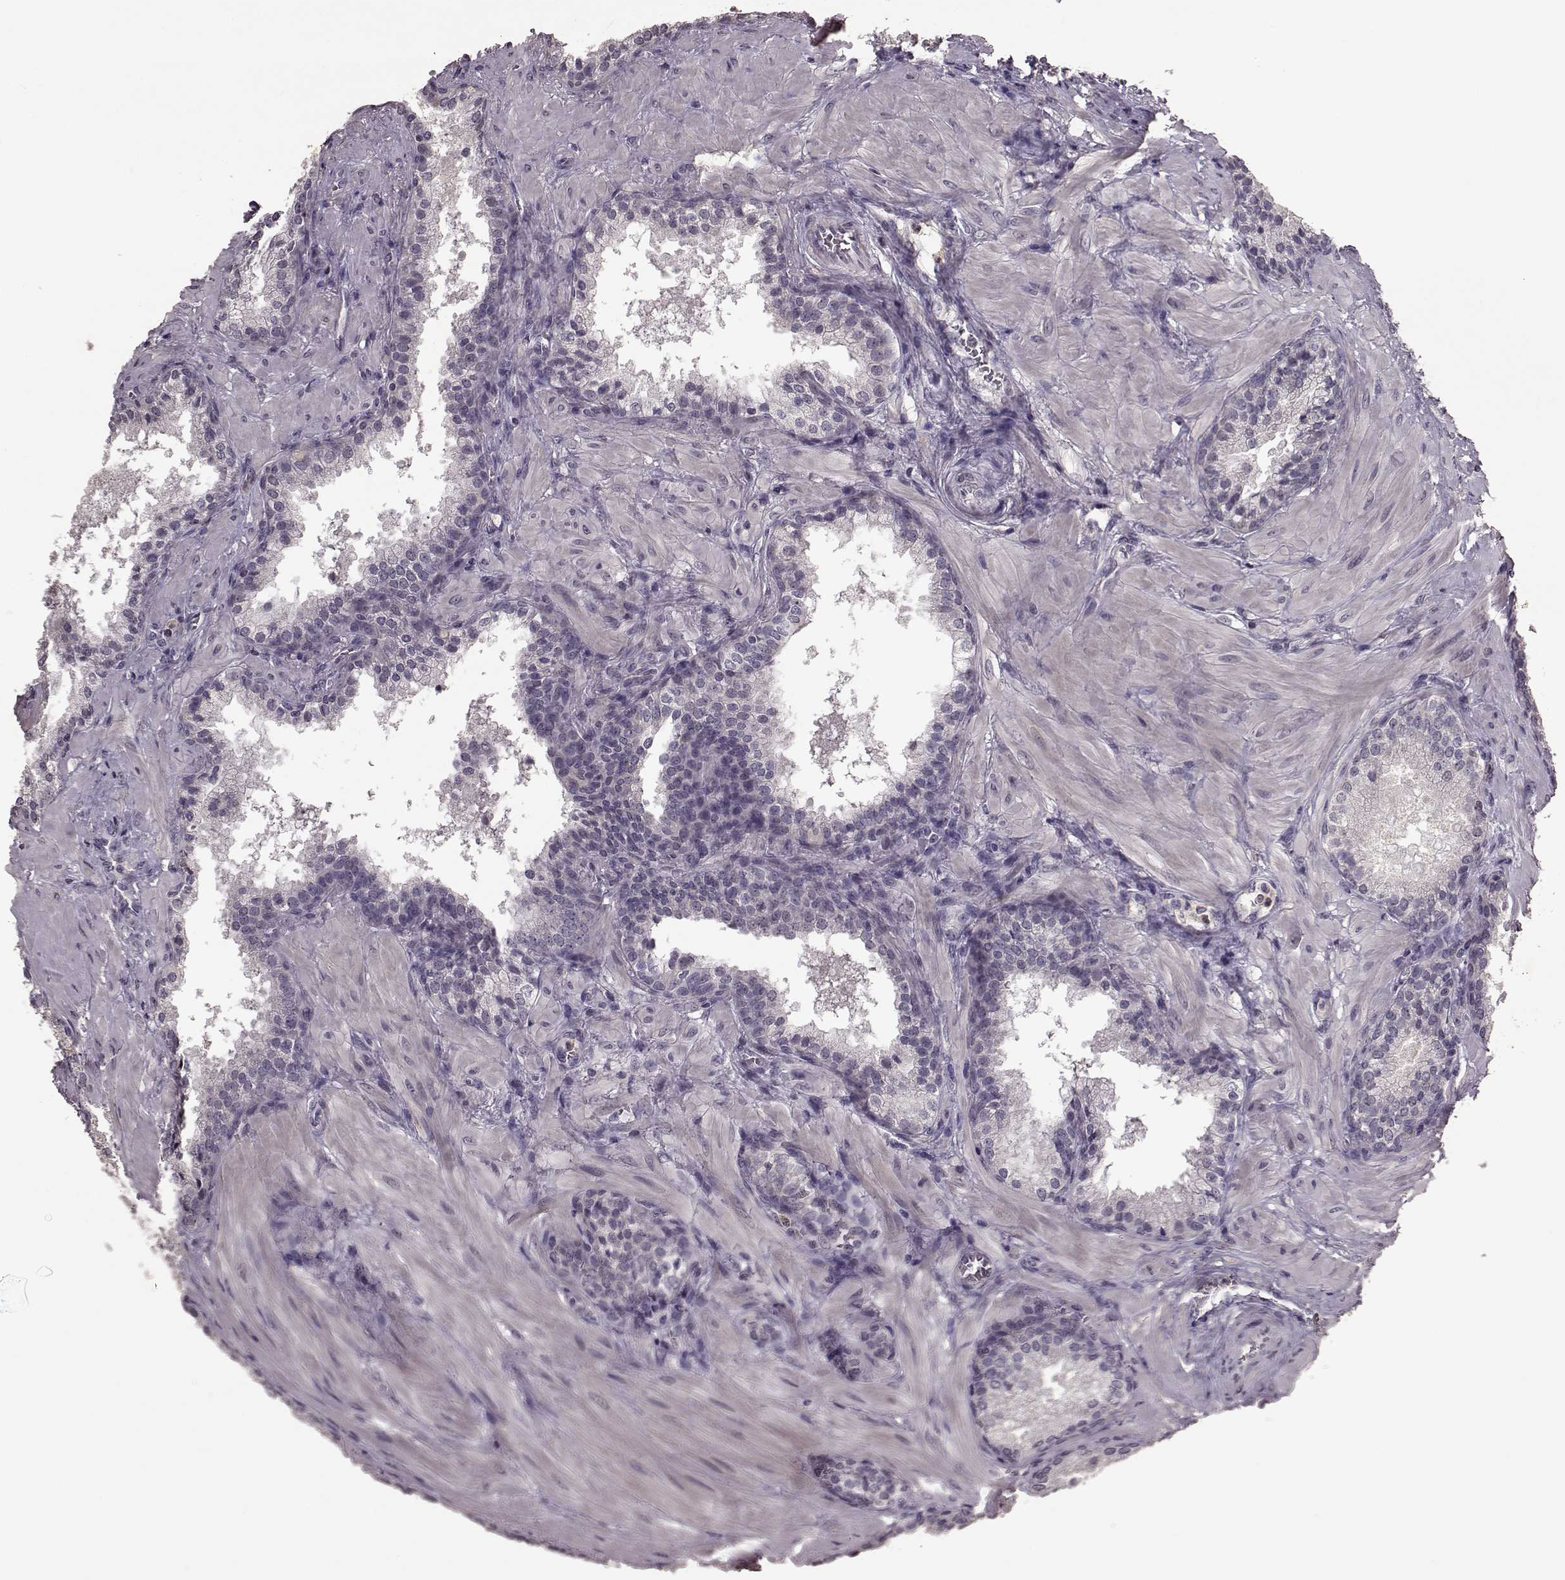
{"staining": {"intensity": "negative", "quantity": "none", "location": "none"}, "tissue": "prostate cancer", "cell_type": "Tumor cells", "image_type": "cancer", "snomed": [{"axis": "morphology", "description": "Adenocarcinoma, Low grade"}, {"axis": "topography", "description": "Prostate"}], "caption": "This is a histopathology image of IHC staining of prostate cancer (low-grade adenocarcinoma), which shows no staining in tumor cells. (DAB (3,3'-diaminobenzidine) IHC with hematoxylin counter stain).", "gene": "LHB", "patient": {"sex": "male", "age": 56}}